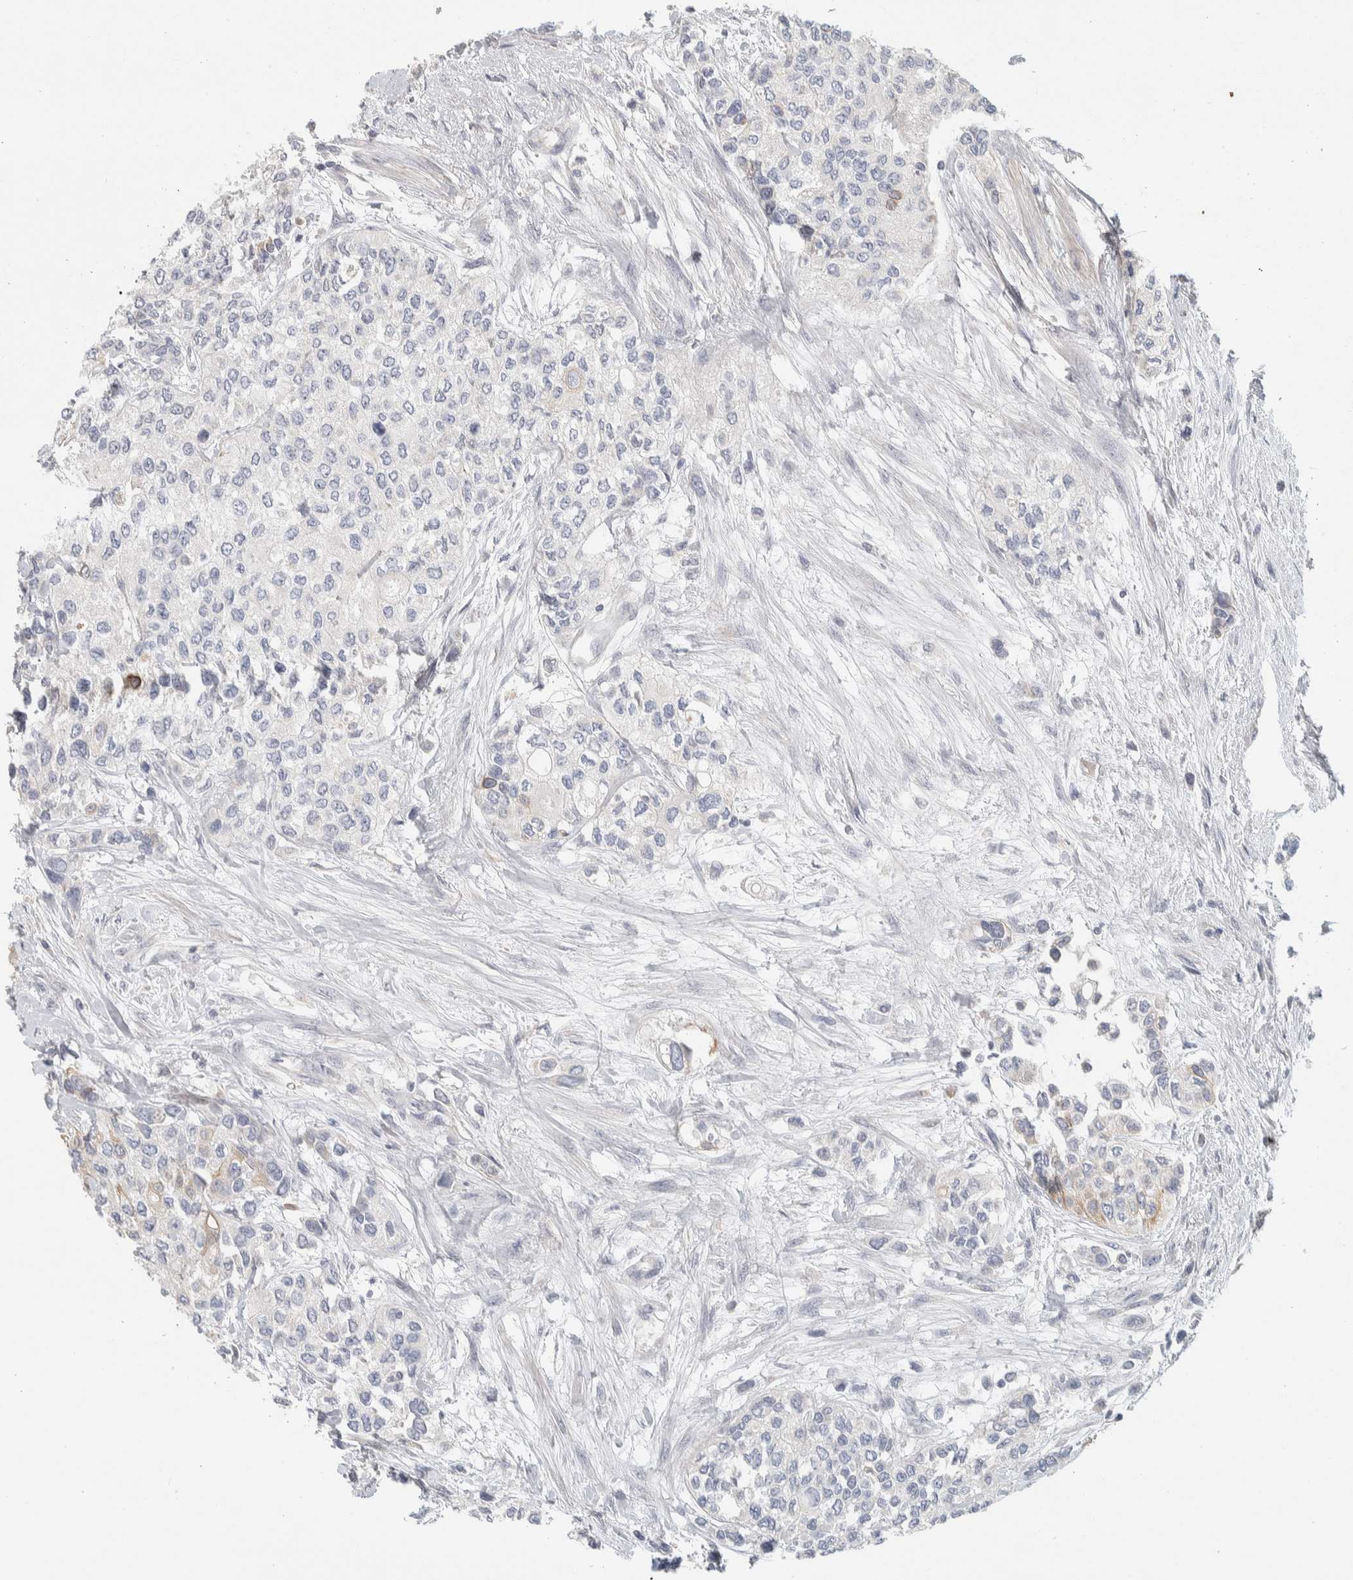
{"staining": {"intensity": "moderate", "quantity": "<25%", "location": "cytoplasmic/membranous"}, "tissue": "urothelial cancer", "cell_type": "Tumor cells", "image_type": "cancer", "snomed": [{"axis": "morphology", "description": "Urothelial carcinoma, High grade"}, {"axis": "topography", "description": "Urinary bladder"}], "caption": "Urothelial cancer tissue reveals moderate cytoplasmic/membranous staining in approximately <25% of tumor cells The protein of interest is shown in brown color, while the nuclei are stained blue.", "gene": "DCXR", "patient": {"sex": "female", "age": 56}}